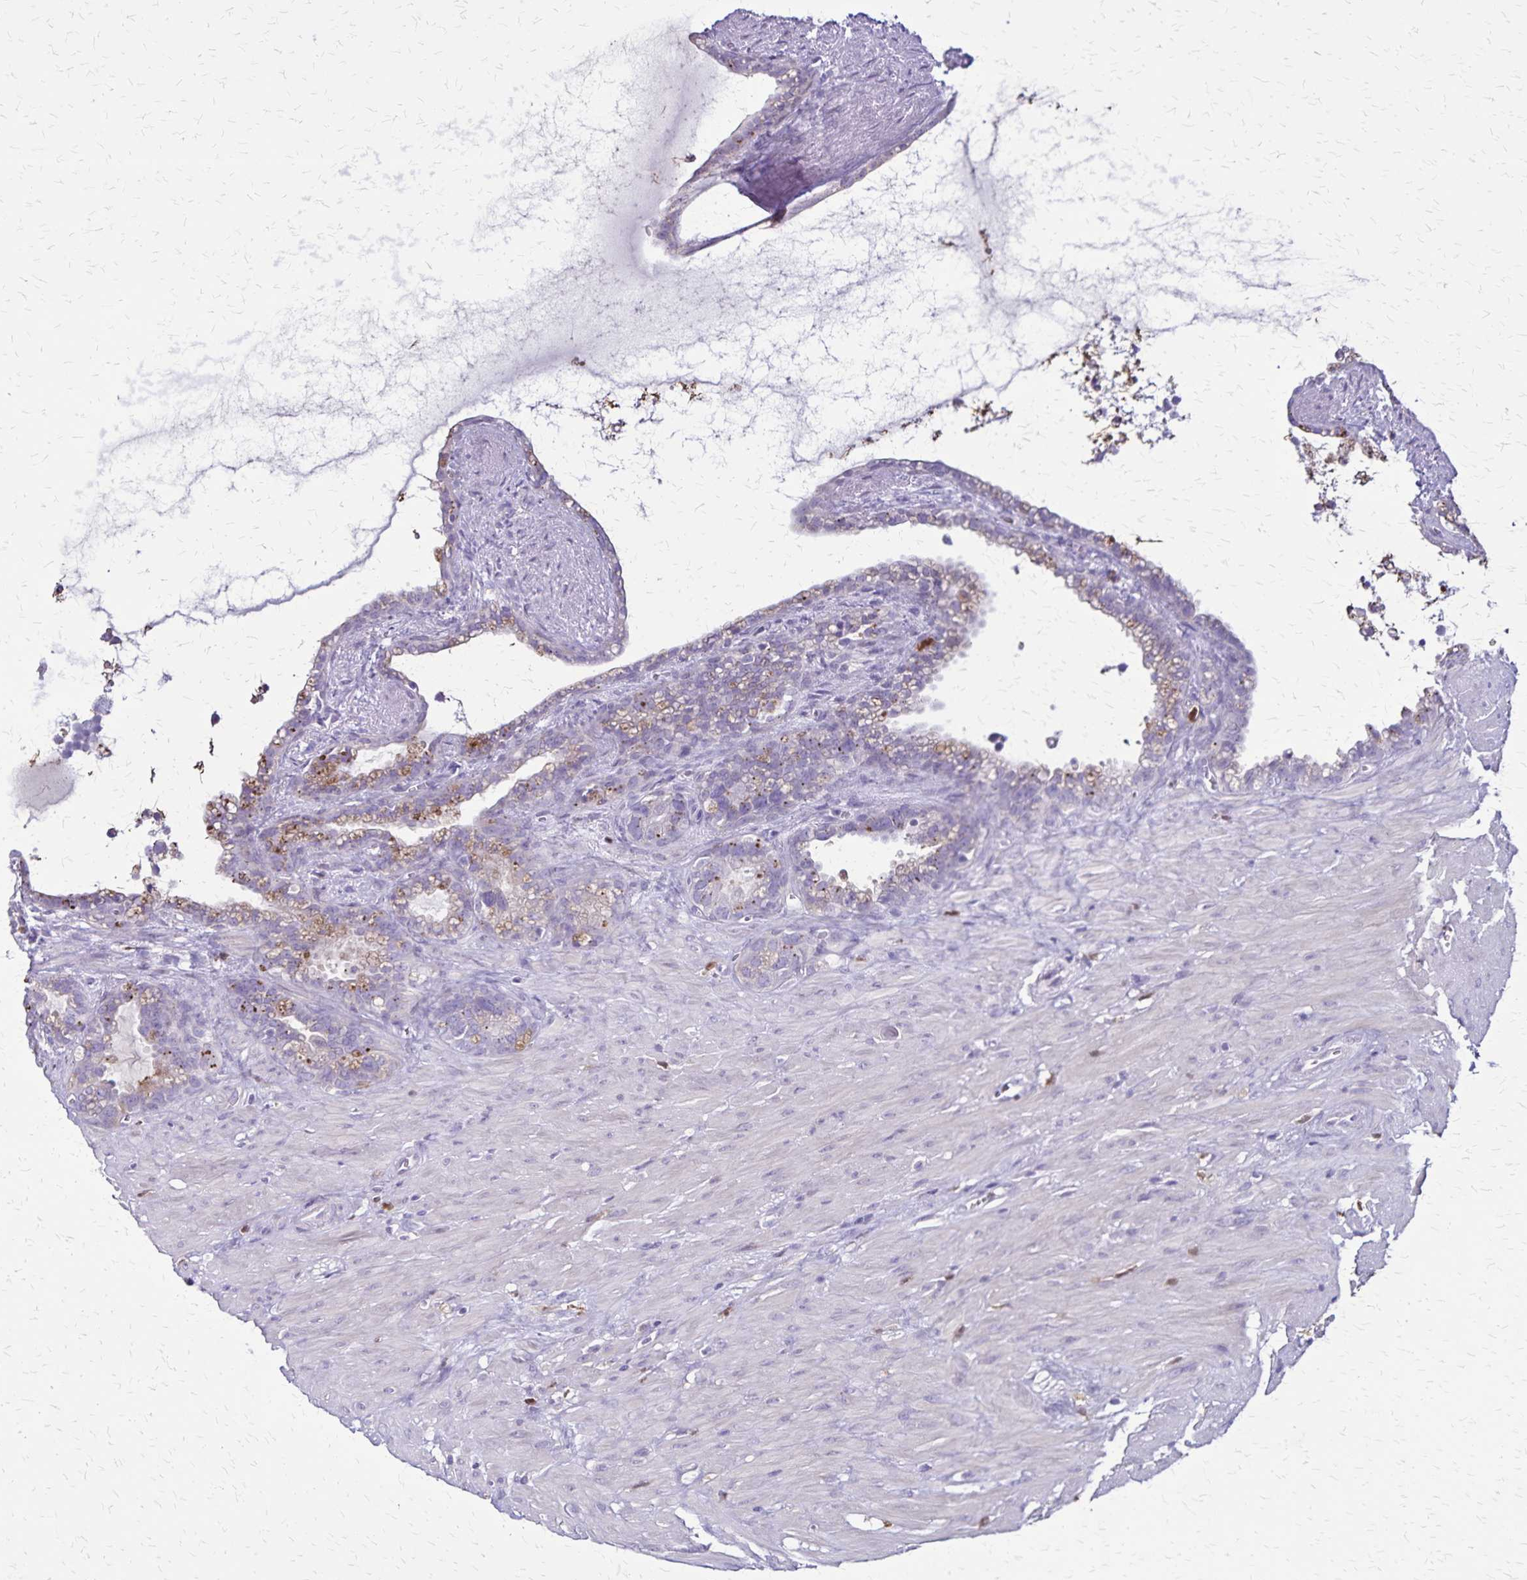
{"staining": {"intensity": "weak", "quantity": "<25%", "location": "cytoplasmic/membranous"}, "tissue": "seminal vesicle", "cell_type": "Glandular cells", "image_type": "normal", "snomed": [{"axis": "morphology", "description": "Normal tissue, NOS"}, {"axis": "topography", "description": "Seminal veicle"}], "caption": "IHC of benign human seminal vesicle exhibits no expression in glandular cells.", "gene": "ULBP3", "patient": {"sex": "male", "age": 76}}